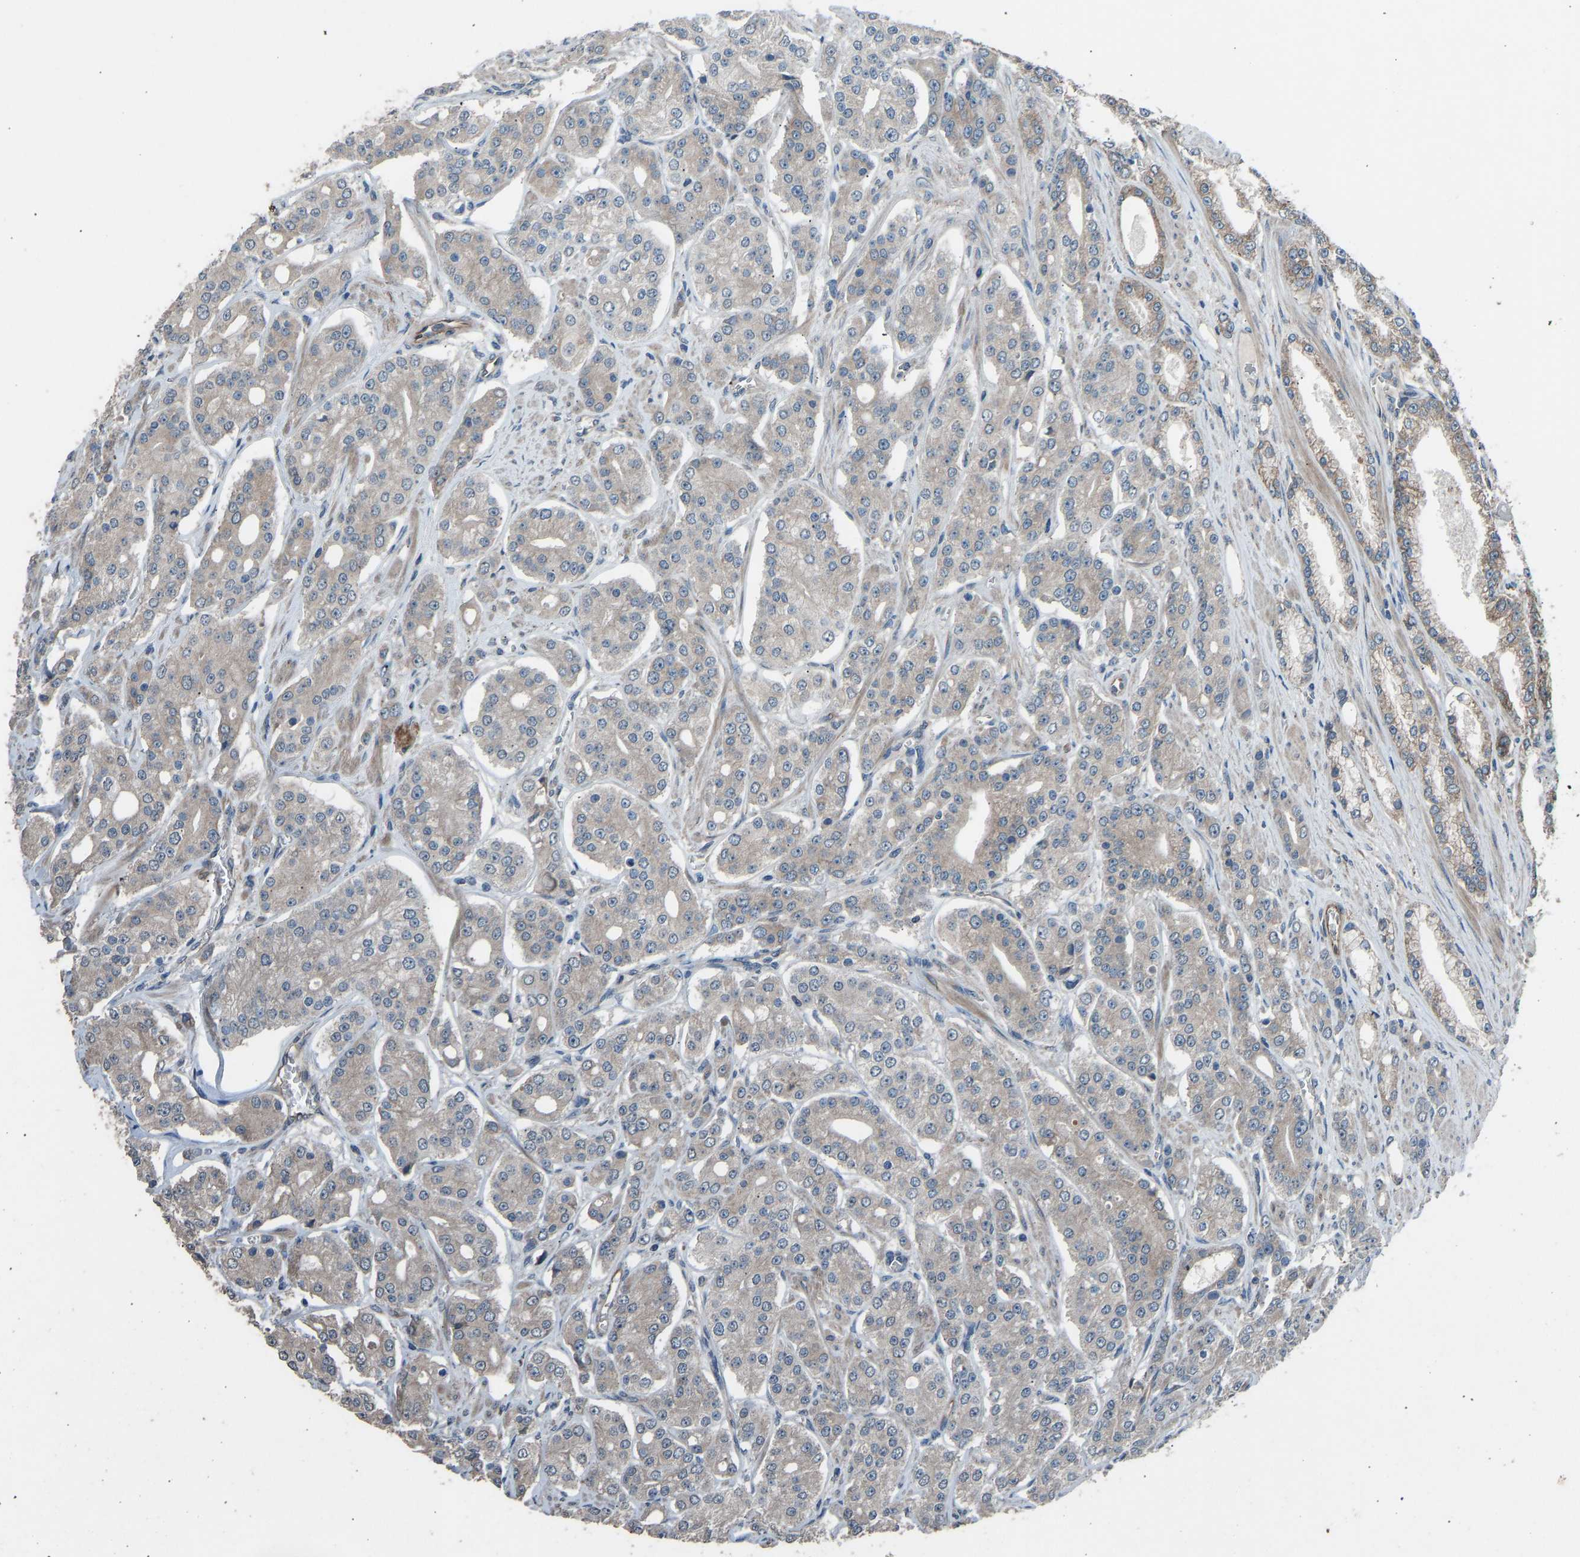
{"staining": {"intensity": "weak", "quantity": ">75%", "location": "cytoplasmic/membranous"}, "tissue": "prostate cancer", "cell_type": "Tumor cells", "image_type": "cancer", "snomed": [{"axis": "morphology", "description": "Adenocarcinoma, High grade"}, {"axis": "topography", "description": "Prostate"}], "caption": "DAB immunohistochemical staining of human prostate cancer shows weak cytoplasmic/membranous protein positivity in approximately >75% of tumor cells.", "gene": "SLC43A1", "patient": {"sex": "male", "age": 71}}